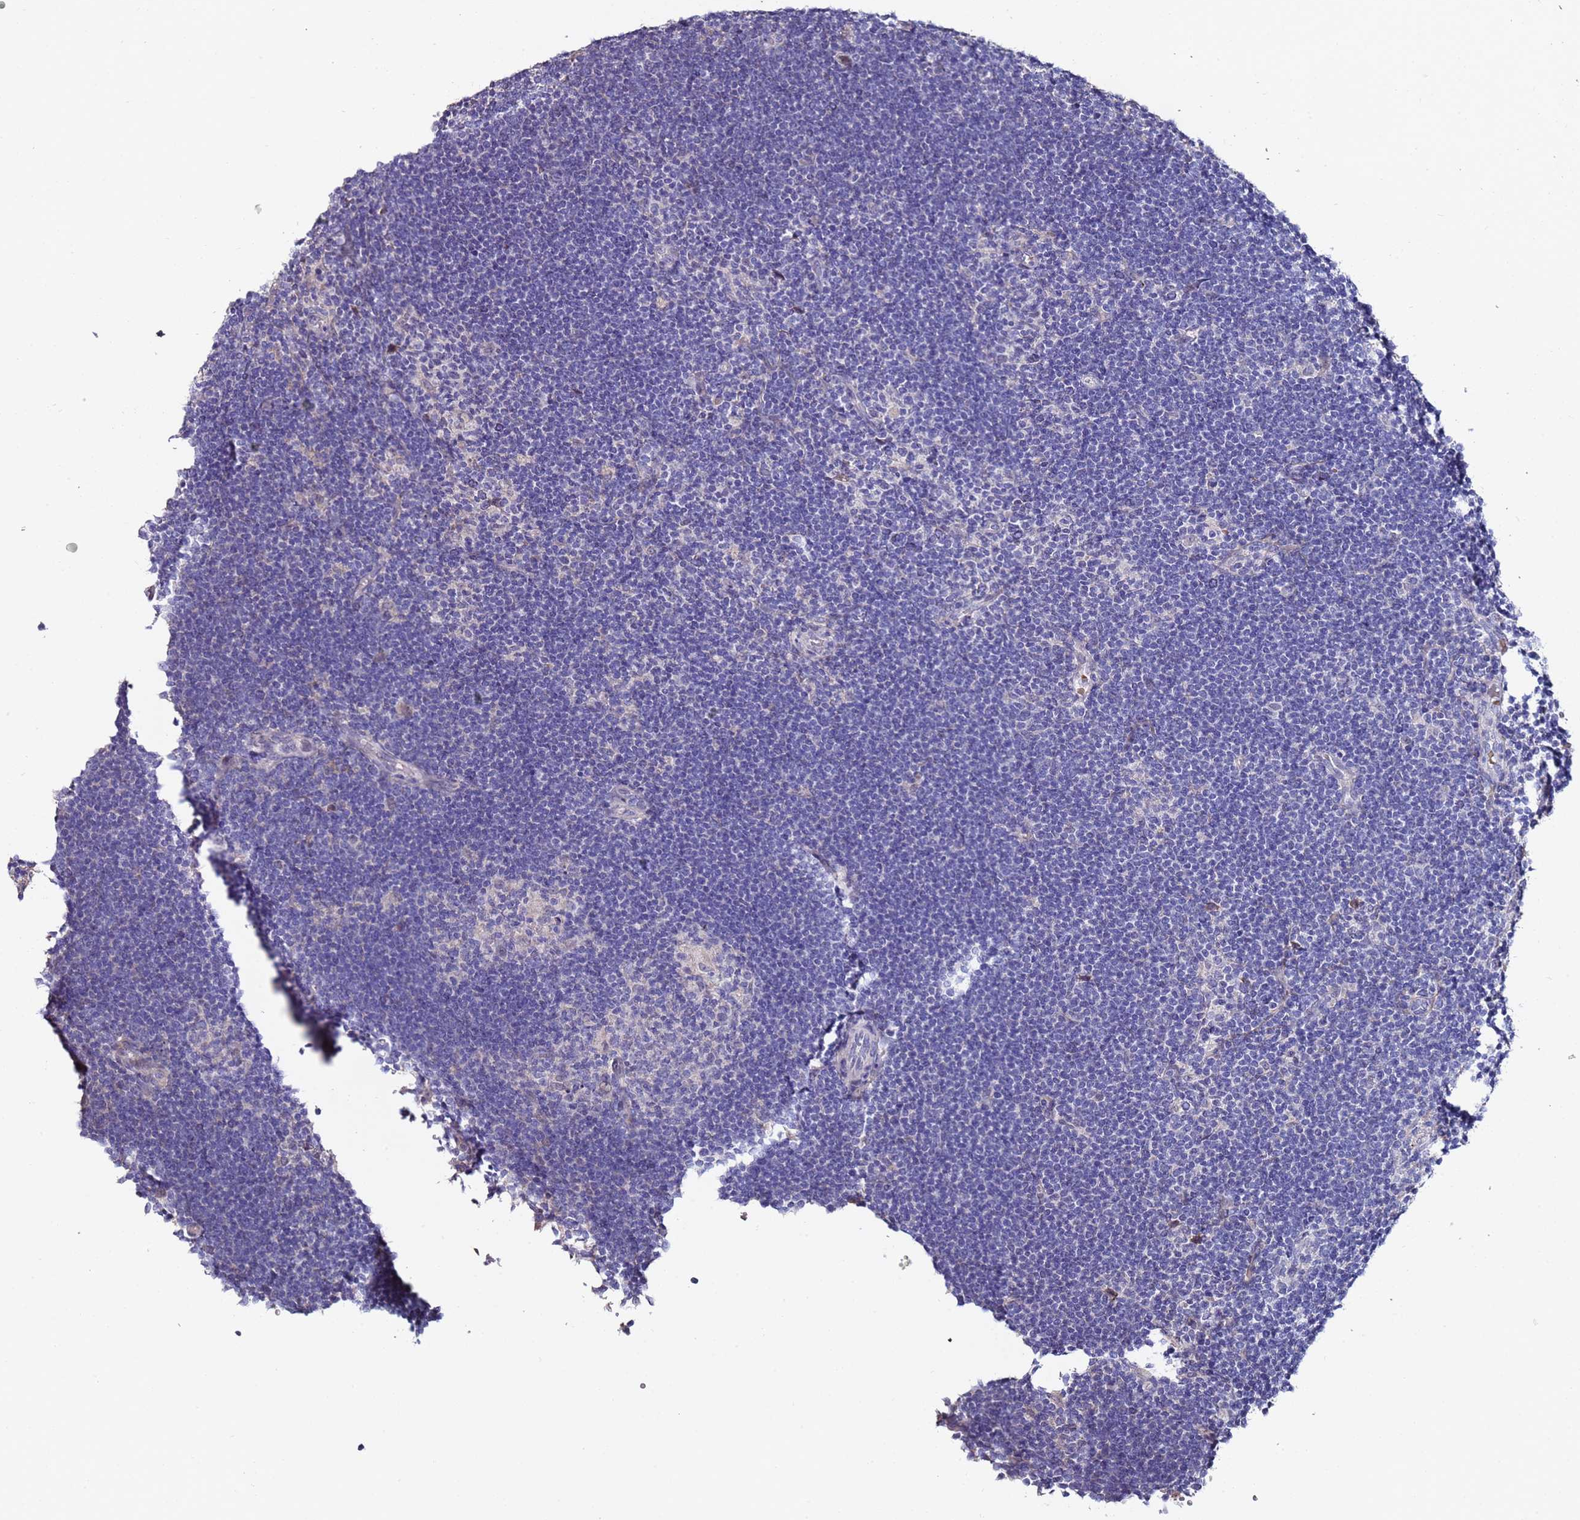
{"staining": {"intensity": "negative", "quantity": "none", "location": "none"}, "tissue": "lymphoma", "cell_type": "Tumor cells", "image_type": "cancer", "snomed": [{"axis": "morphology", "description": "Hodgkin's disease, NOS"}, {"axis": "topography", "description": "Lymph node"}], "caption": "Hodgkin's disease was stained to show a protein in brown. There is no significant staining in tumor cells. The staining was performed using DAB (3,3'-diaminobenzidine) to visualize the protein expression in brown, while the nuclei were stained in blue with hematoxylin (Magnification: 20x).", "gene": "C3orf80", "patient": {"sex": "female", "age": 57}}